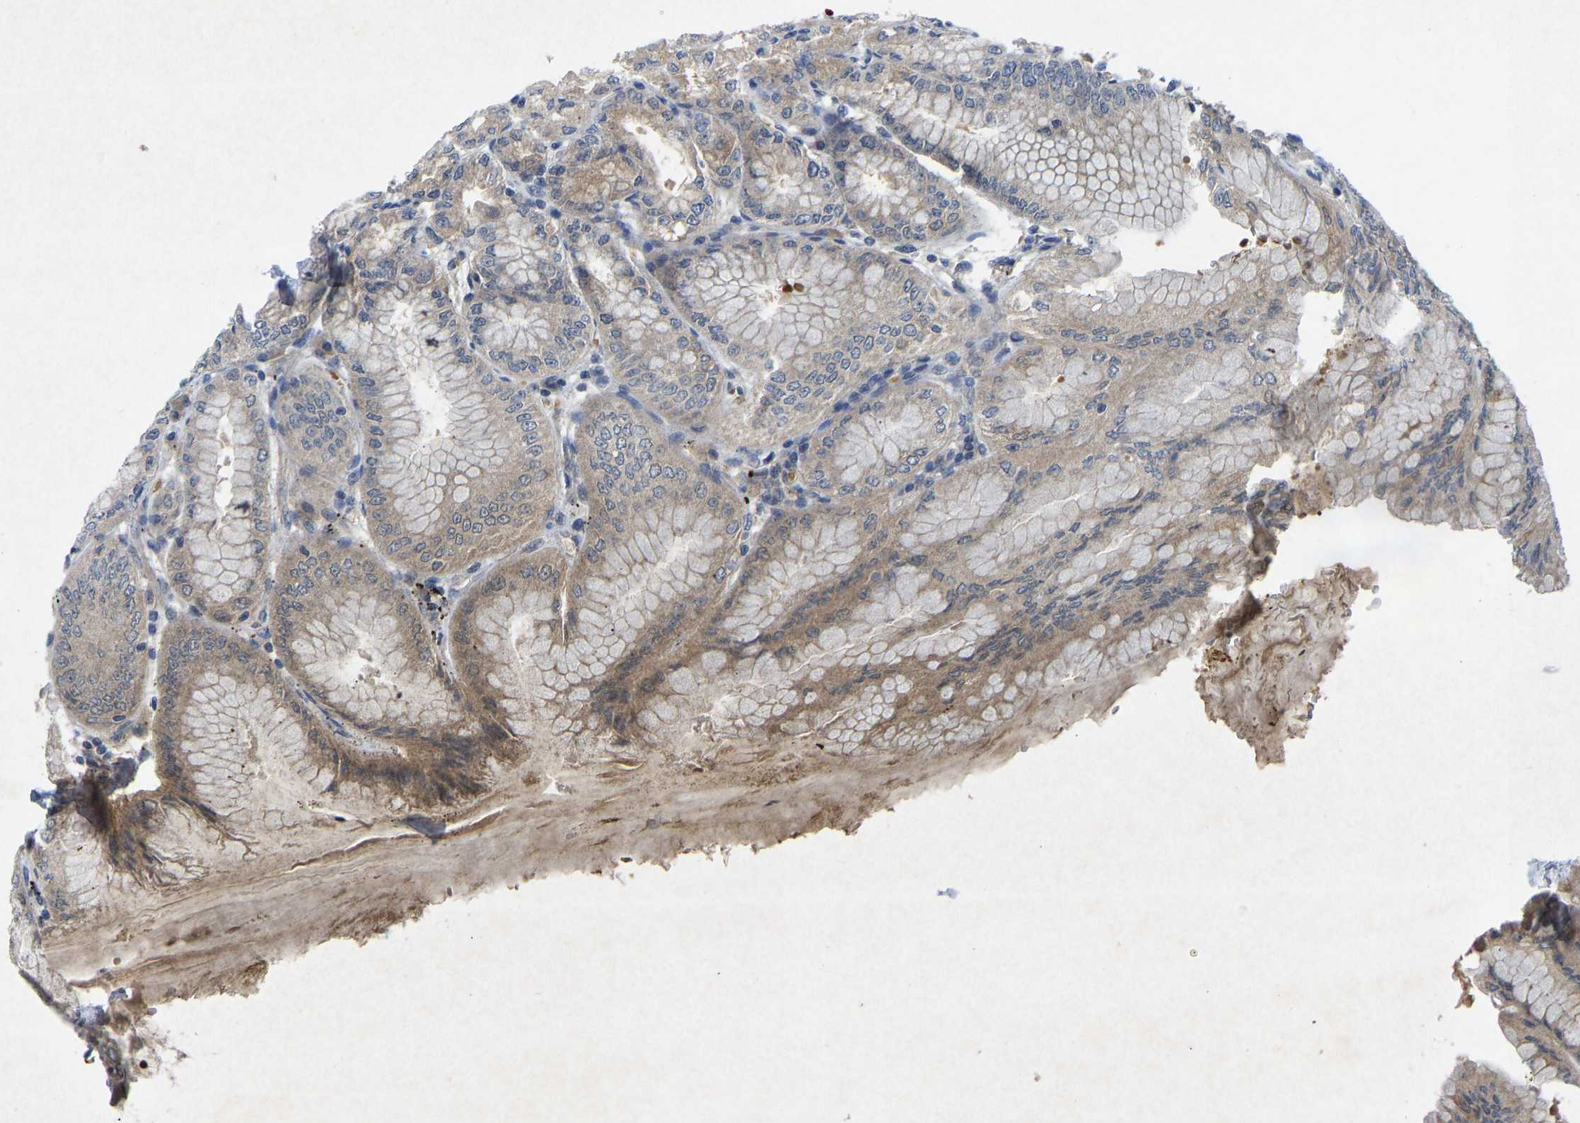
{"staining": {"intensity": "weak", "quantity": ">75%", "location": "cytoplasmic/membranous"}, "tissue": "stomach", "cell_type": "Glandular cells", "image_type": "normal", "snomed": [{"axis": "morphology", "description": "Normal tissue, NOS"}, {"axis": "topography", "description": "Stomach, lower"}], "caption": "Weak cytoplasmic/membranous positivity is seen in approximately >75% of glandular cells in benign stomach.", "gene": "PDE7A", "patient": {"sex": "male", "age": 71}}